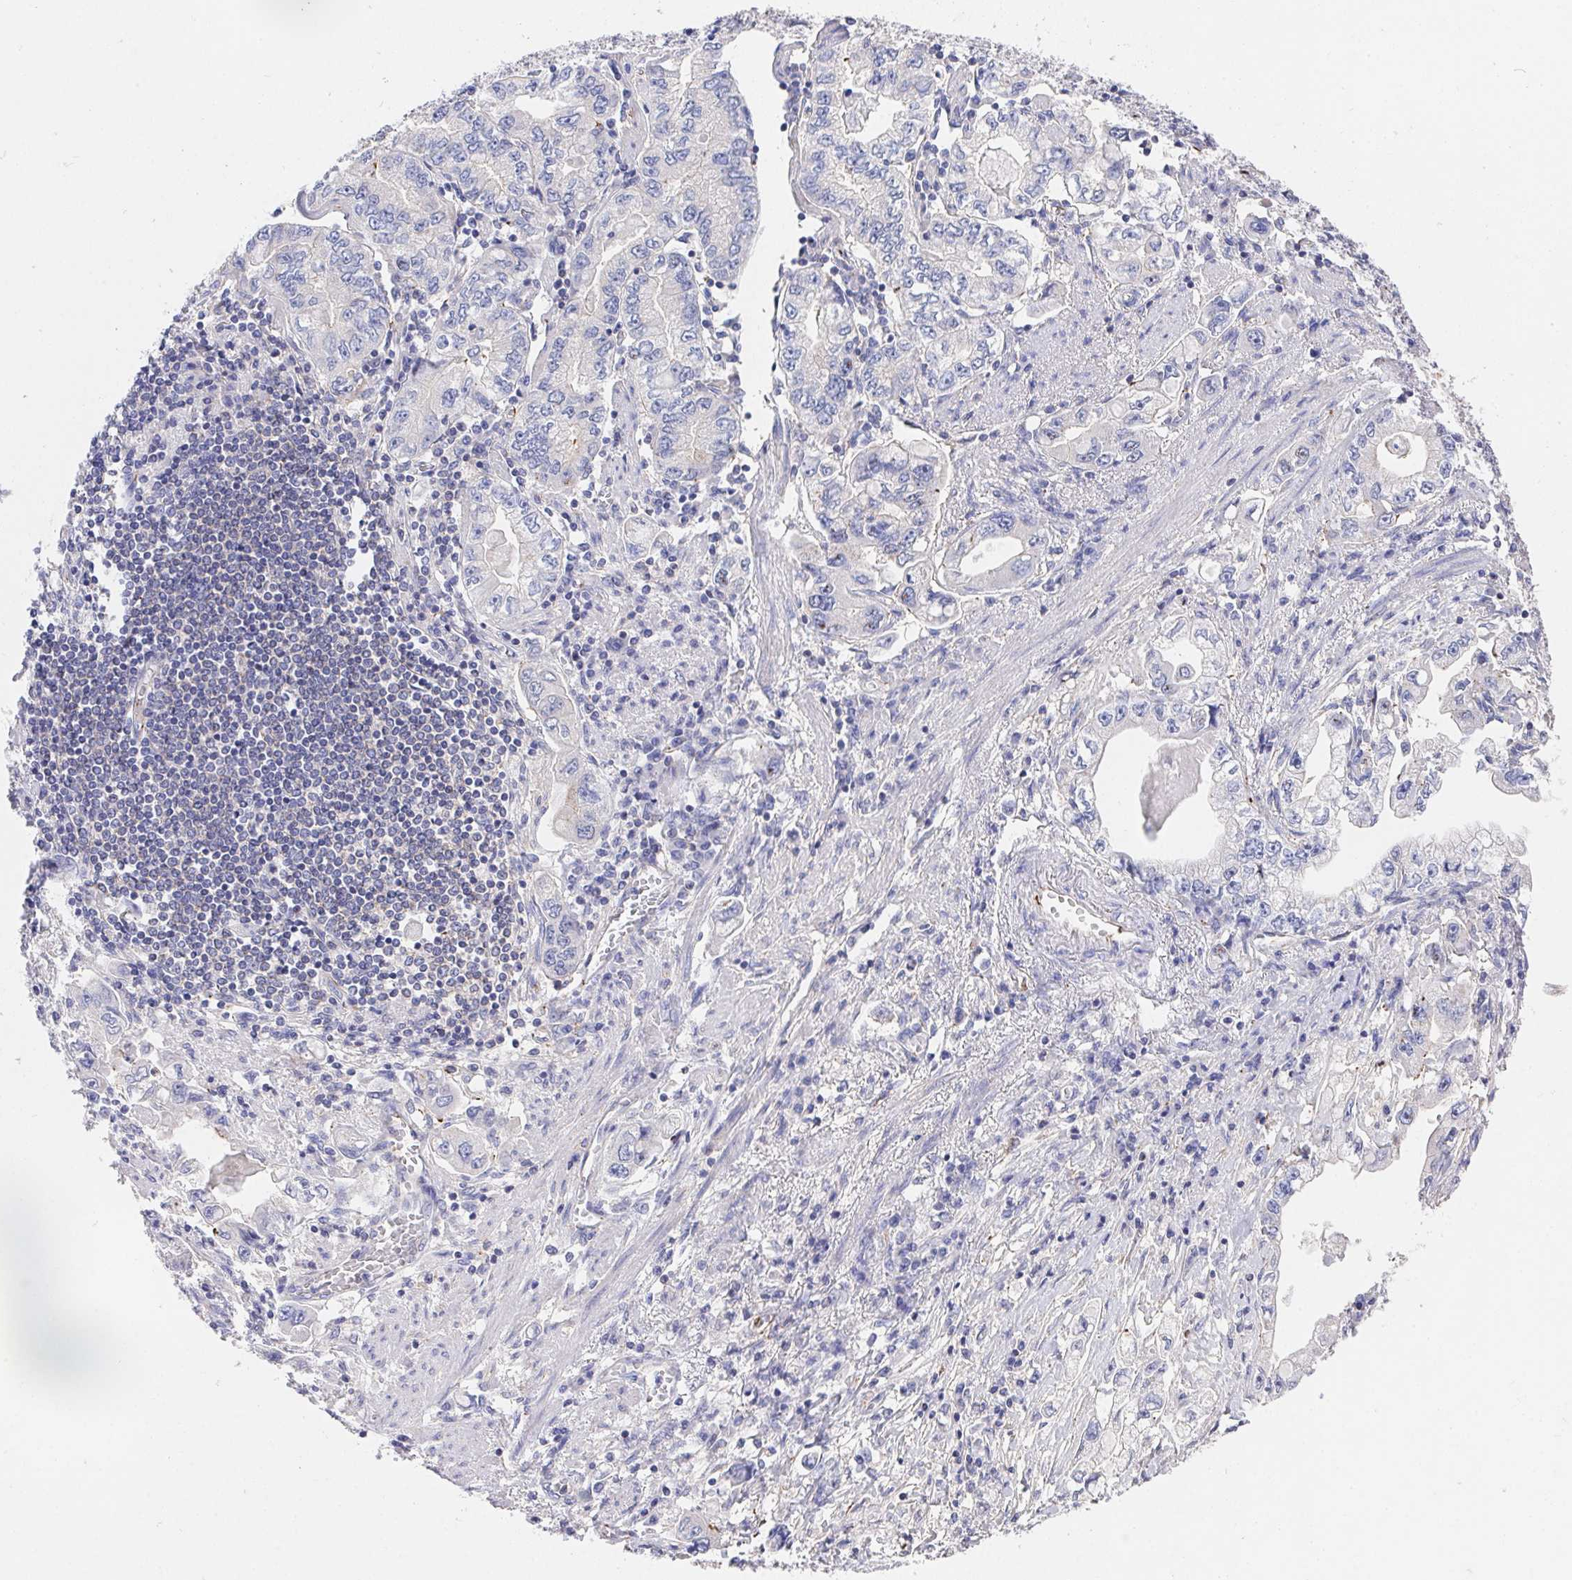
{"staining": {"intensity": "negative", "quantity": "none", "location": "none"}, "tissue": "stomach cancer", "cell_type": "Tumor cells", "image_type": "cancer", "snomed": [{"axis": "morphology", "description": "Adenocarcinoma, NOS"}, {"axis": "topography", "description": "Stomach, lower"}], "caption": "Adenocarcinoma (stomach) was stained to show a protein in brown. There is no significant staining in tumor cells.", "gene": "PRG3", "patient": {"sex": "female", "age": 93}}